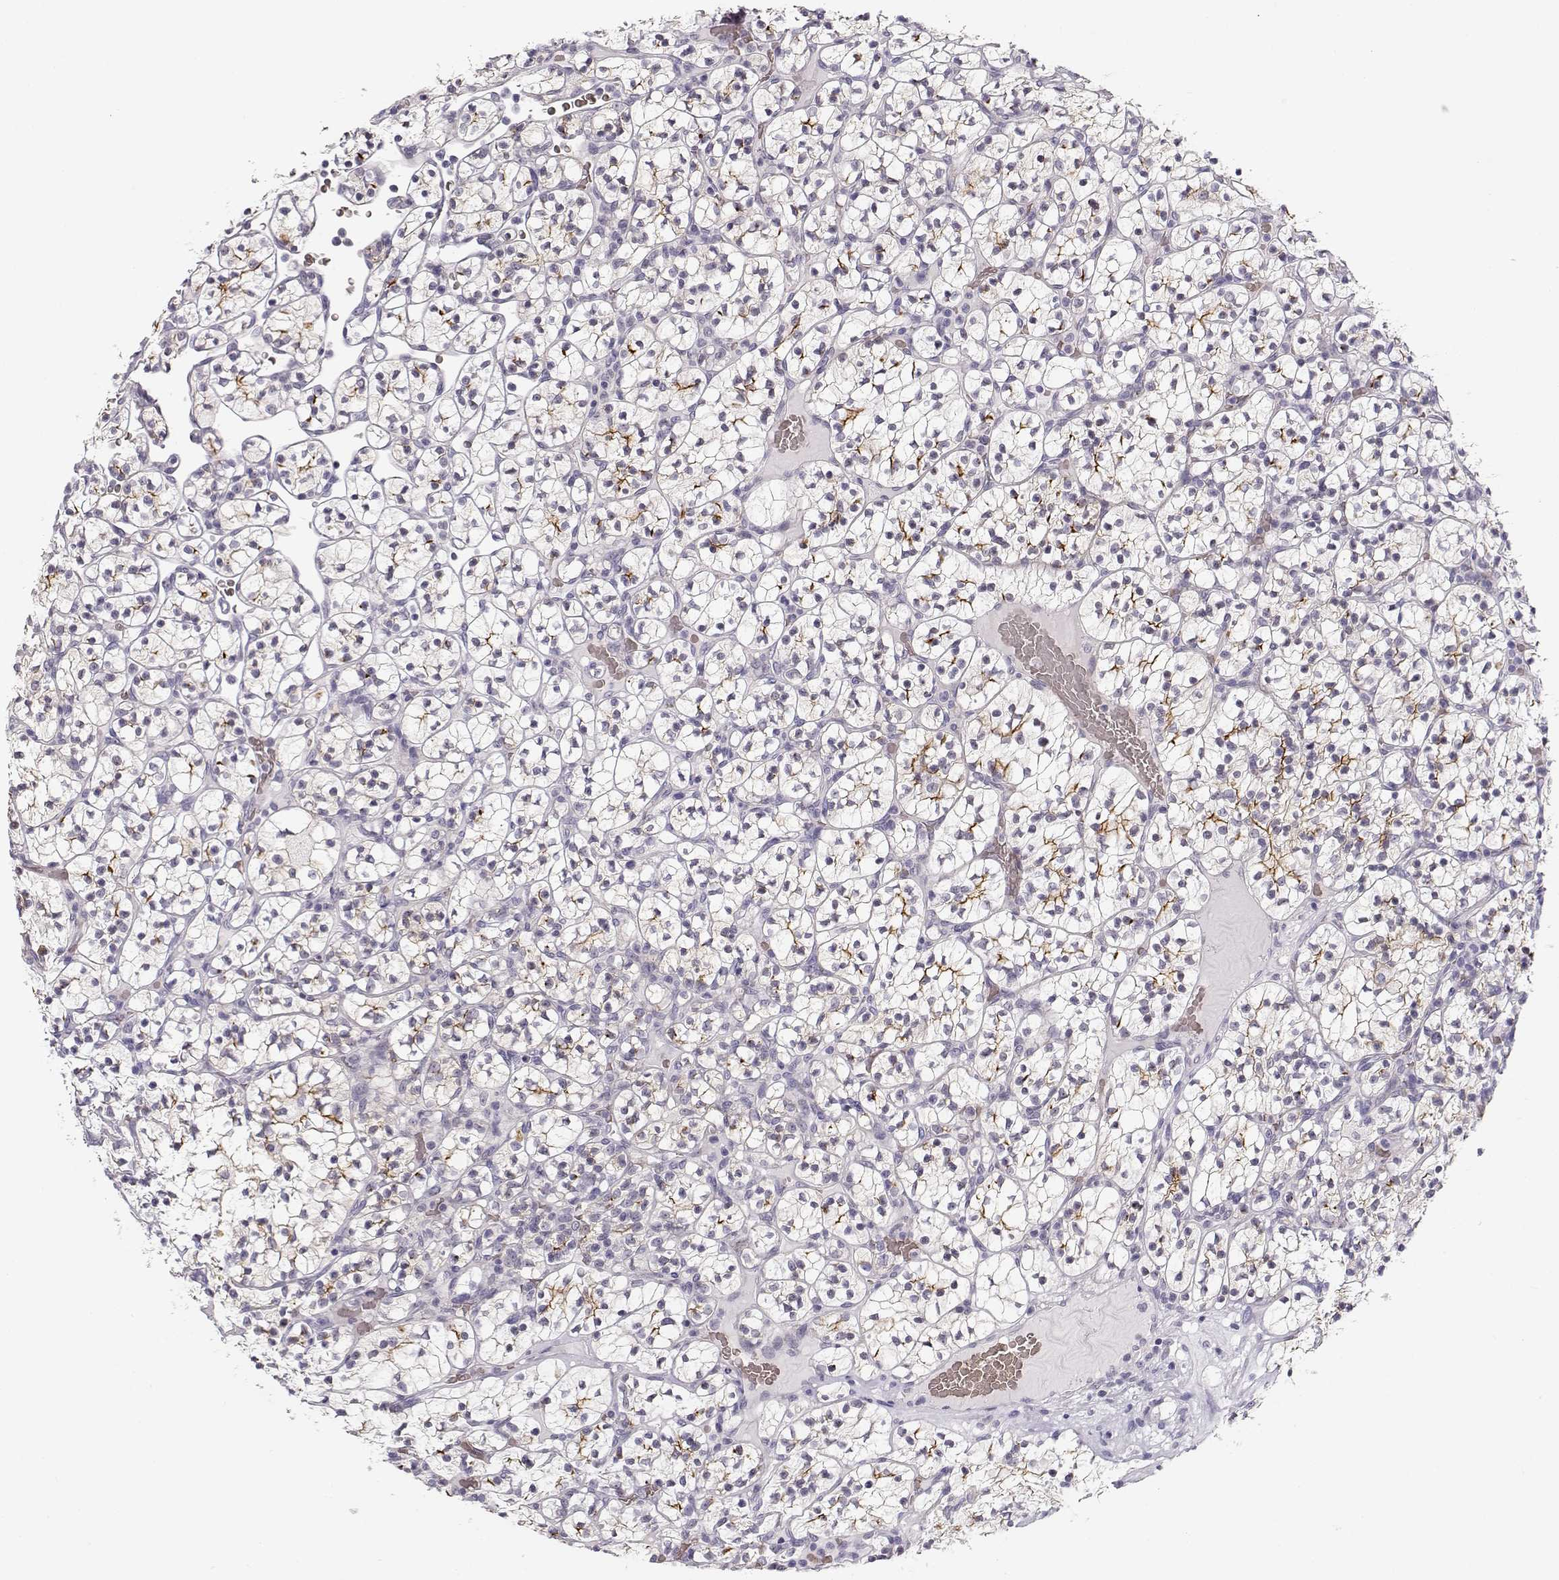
{"staining": {"intensity": "moderate", "quantity": "<25%", "location": "cytoplasmic/membranous"}, "tissue": "renal cancer", "cell_type": "Tumor cells", "image_type": "cancer", "snomed": [{"axis": "morphology", "description": "Adenocarcinoma, NOS"}, {"axis": "topography", "description": "Kidney"}], "caption": "Human renal adenocarcinoma stained for a protein (brown) shows moderate cytoplasmic/membranous positive staining in approximately <25% of tumor cells.", "gene": "TTC26", "patient": {"sex": "female", "age": 89}}